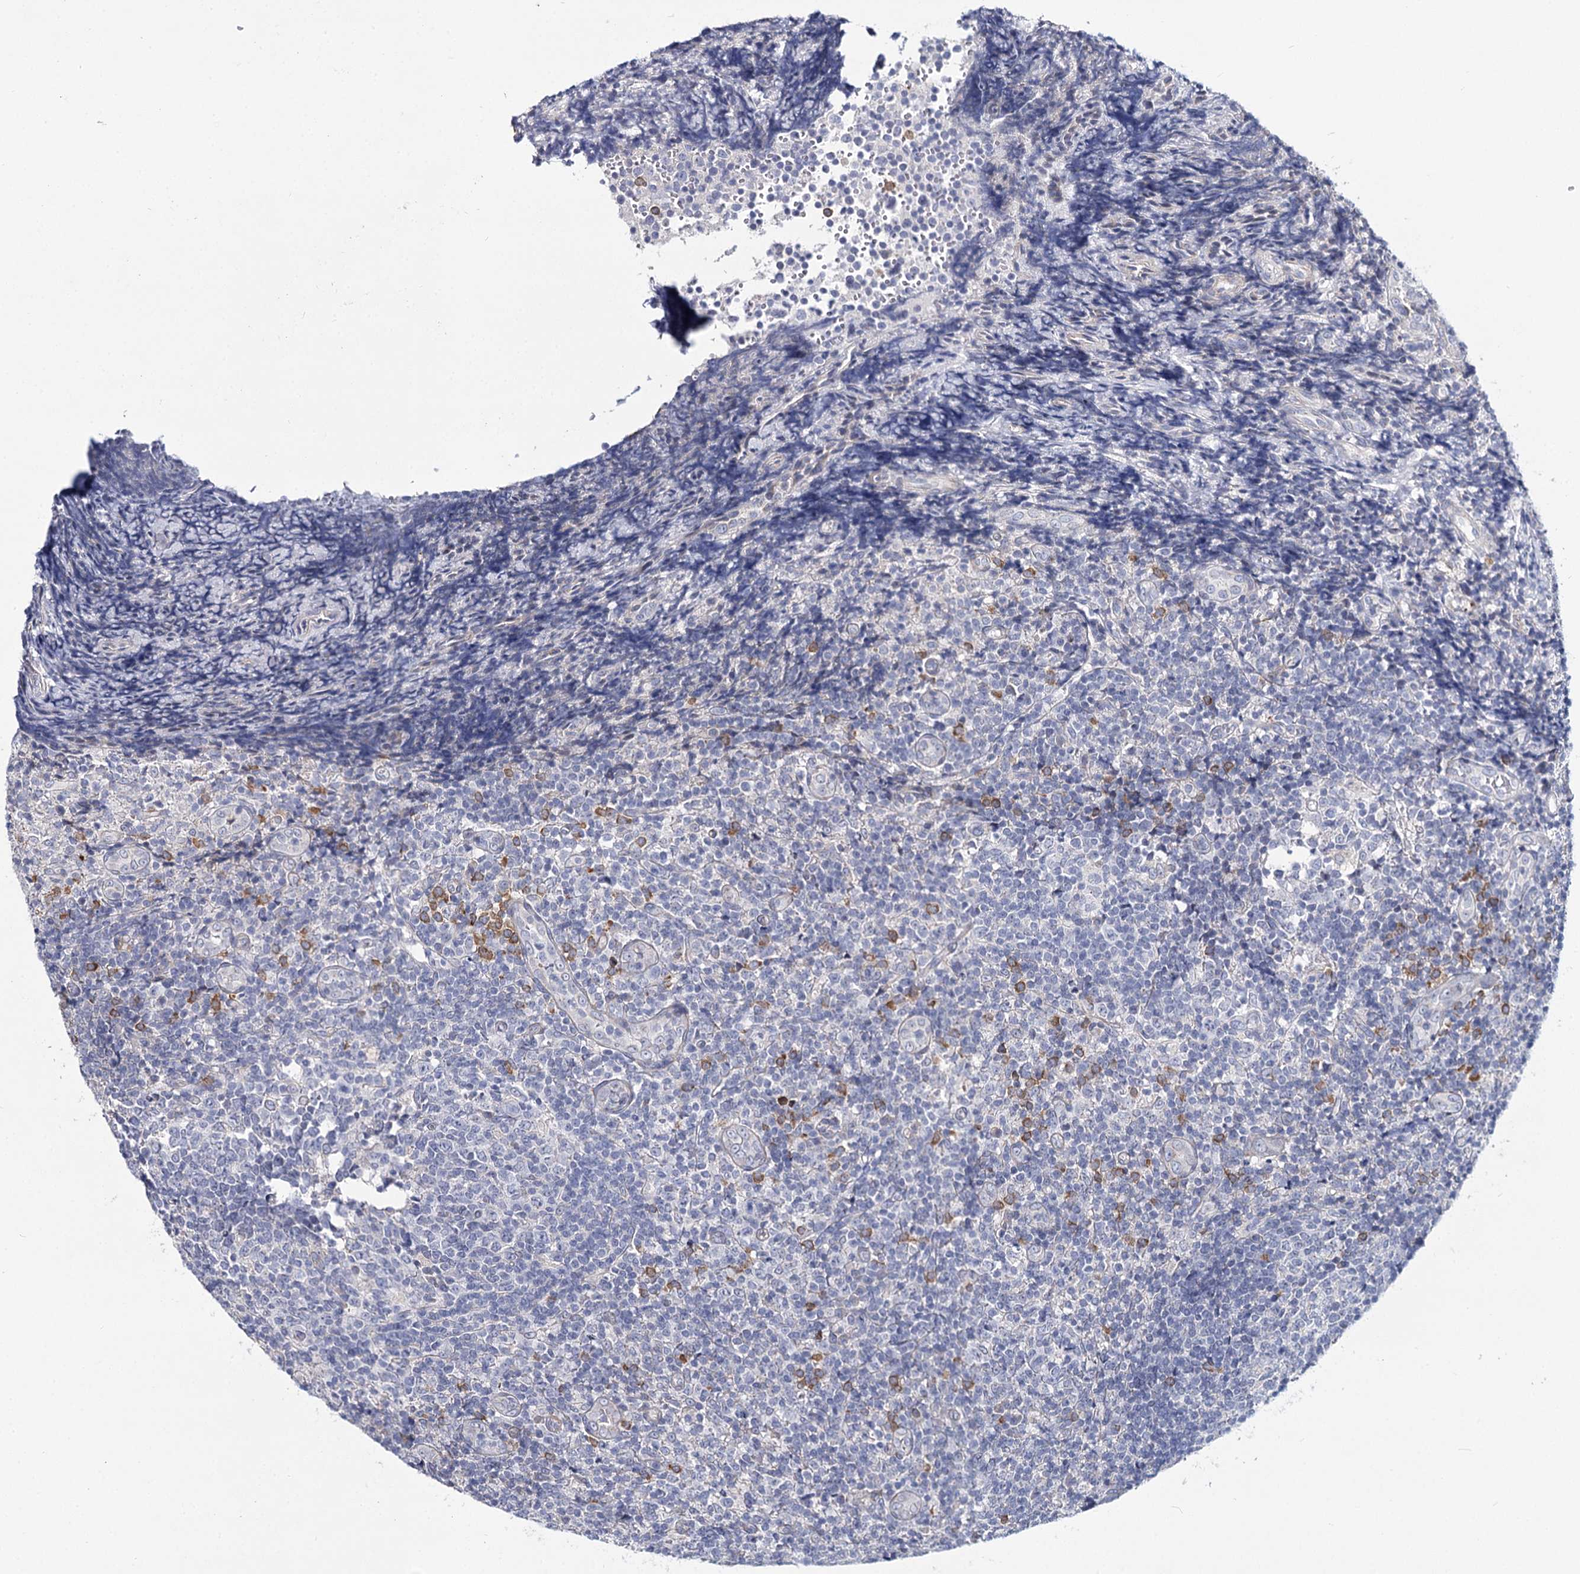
{"staining": {"intensity": "negative", "quantity": "none", "location": "none"}, "tissue": "tonsil", "cell_type": "Germinal center cells", "image_type": "normal", "snomed": [{"axis": "morphology", "description": "Normal tissue, NOS"}, {"axis": "topography", "description": "Tonsil"}], "caption": "This is an IHC histopathology image of normal human tonsil. There is no positivity in germinal center cells.", "gene": "TEX12", "patient": {"sex": "female", "age": 19}}